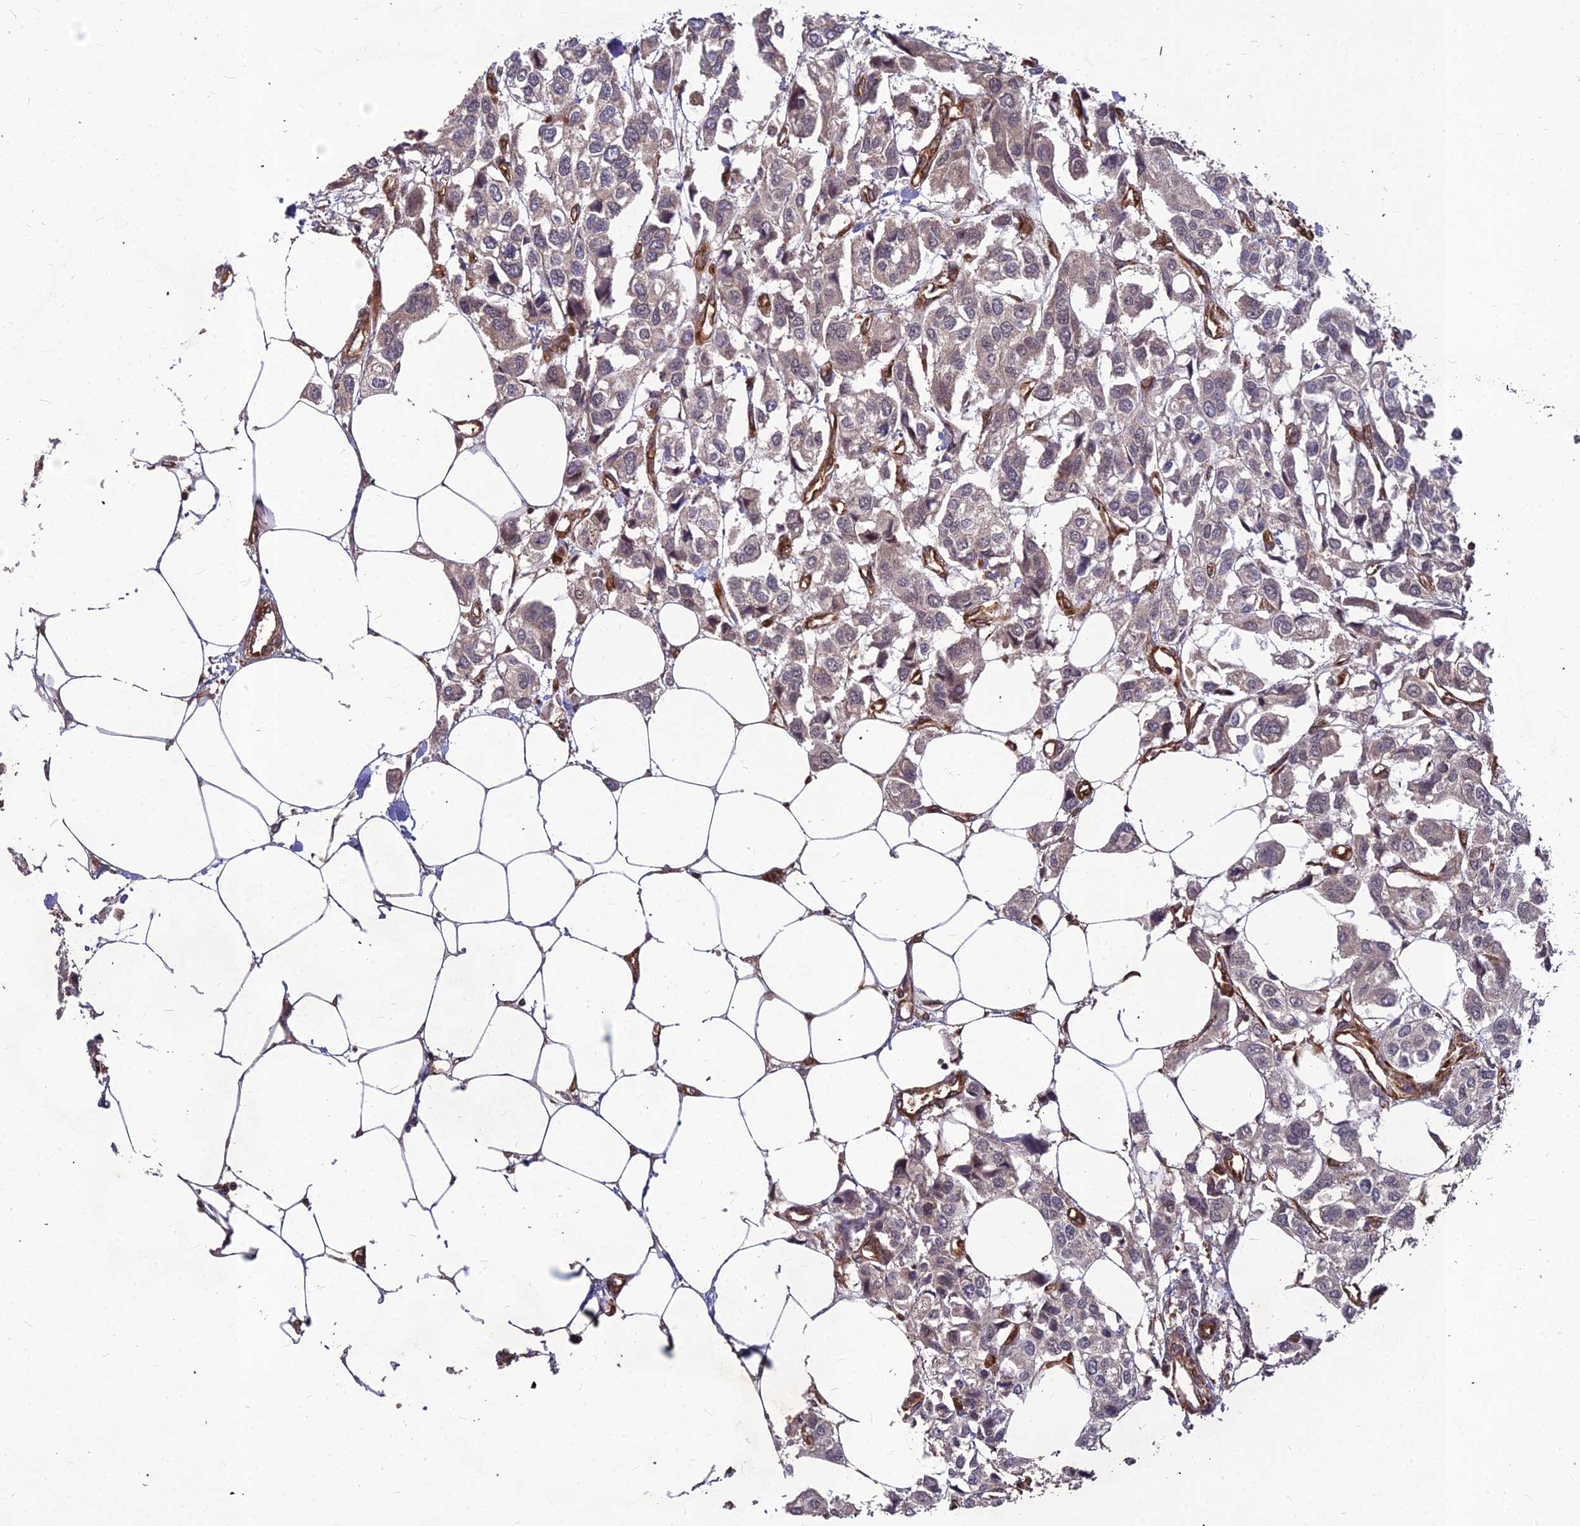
{"staining": {"intensity": "negative", "quantity": "none", "location": "none"}, "tissue": "urothelial cancer", "cell_type": "Tumor cells", "image_type": "cancer", "snomed": [{"axis": "morphology", "description": "Urothelial carcinoma, High grade"}, {"axis": "topography", "description": "Urinary bladder"}], "caption": "A photomicrograph of urothelial carcinoma (high-grade) stained for a protein reveals no brown staining in tumor cells.", "gene": "ZNF467", "patient": {"sex": "male", "age": 67}}